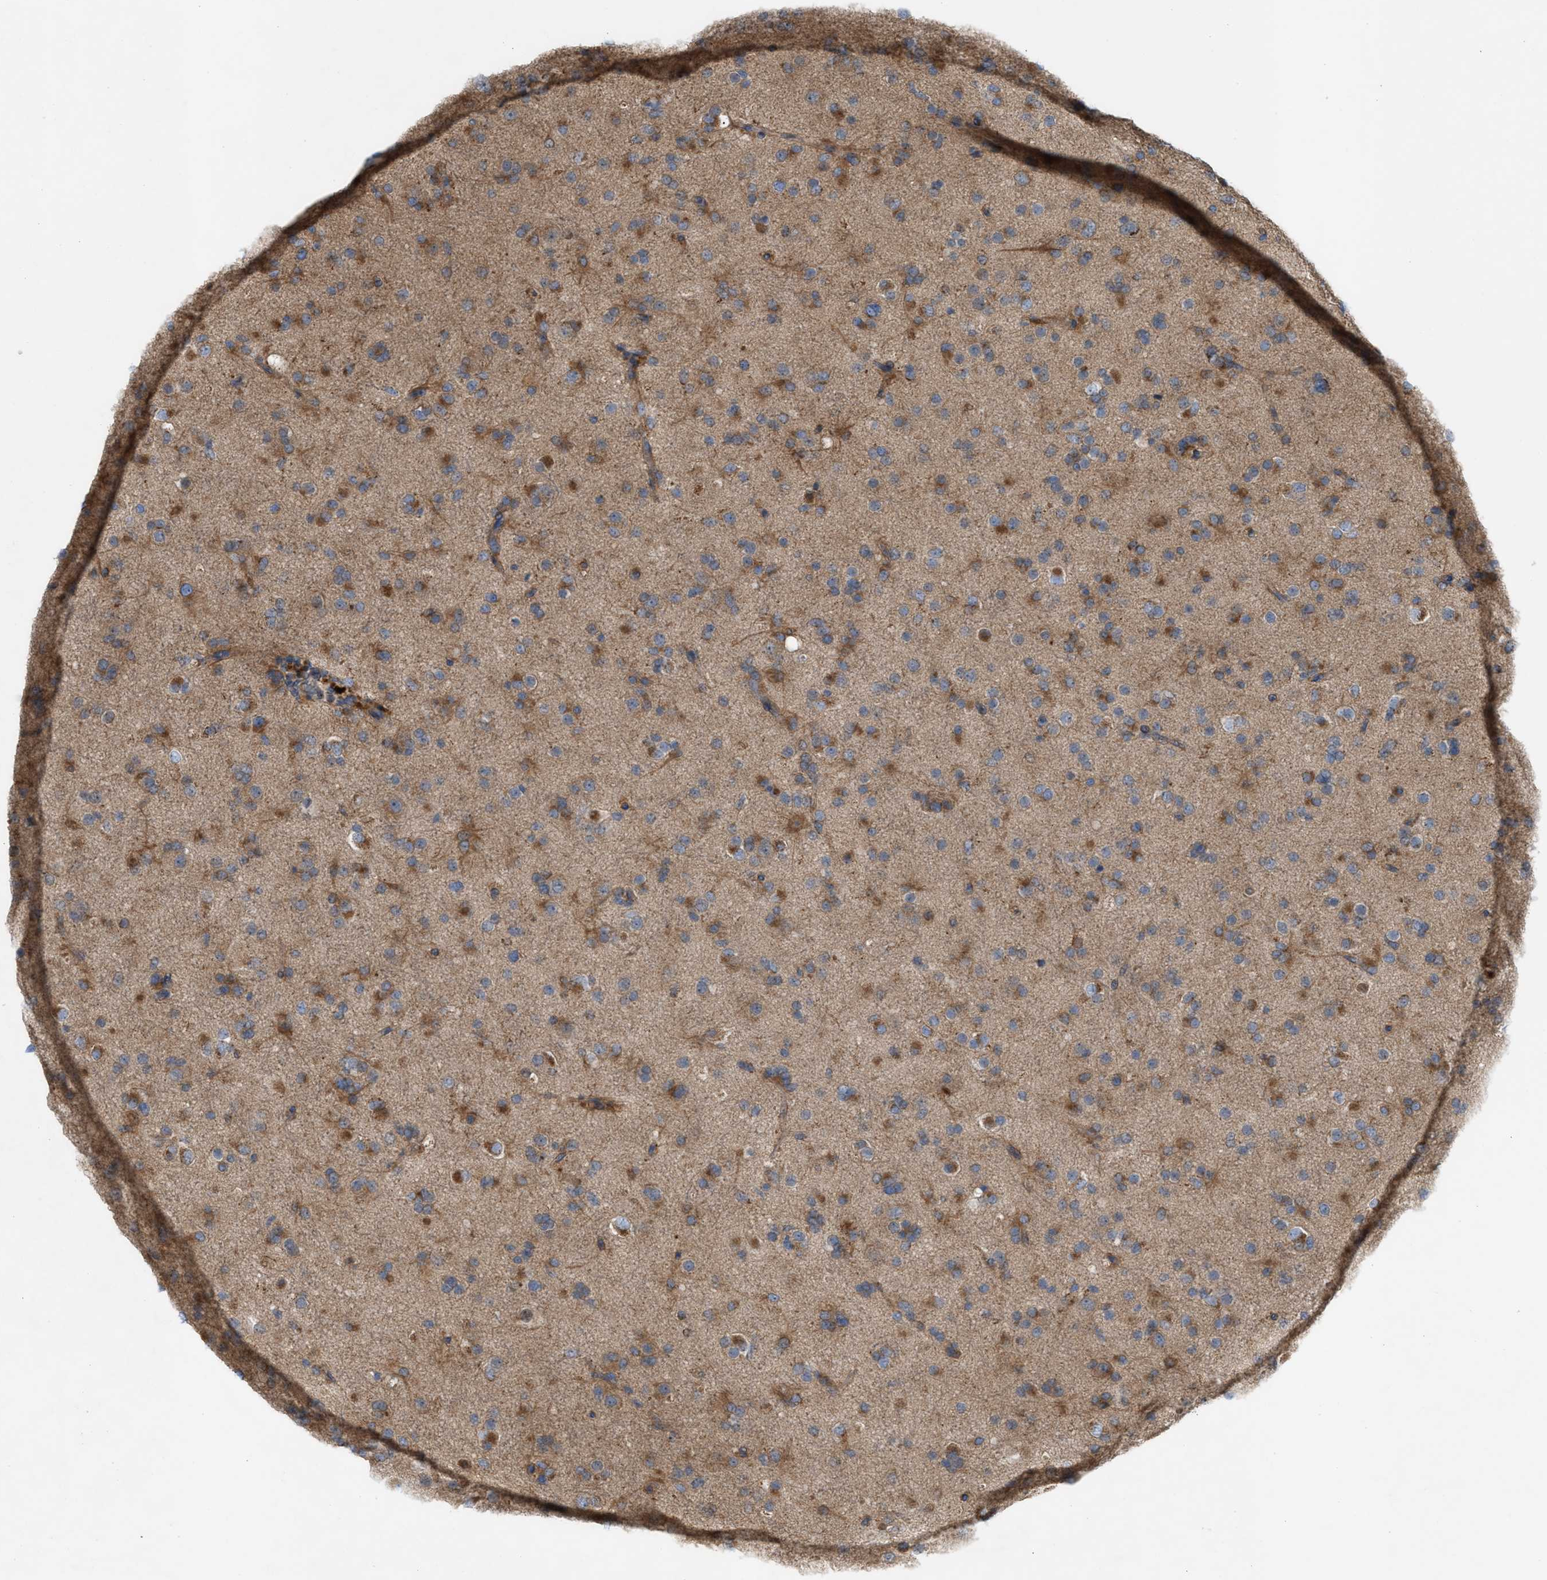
{"staining": {"intensity": "weak", "quantity": ">75%", "location": "cytoplasmic/membranous"}, "tissue": "glioma", "cell_type": "Tumor cells", "image_type": "cancer", "snomed": [{"axis": "morphology", "description": "Glioma, malignant, Low grade"}, {"axis": "topography", "description": "Brain"}], "caption": "Glioma stained with a protein marker demonstrates weak staining in tumor cells.", "gene": "OXSM", "patient": {"sex": "male", "age": 65}}